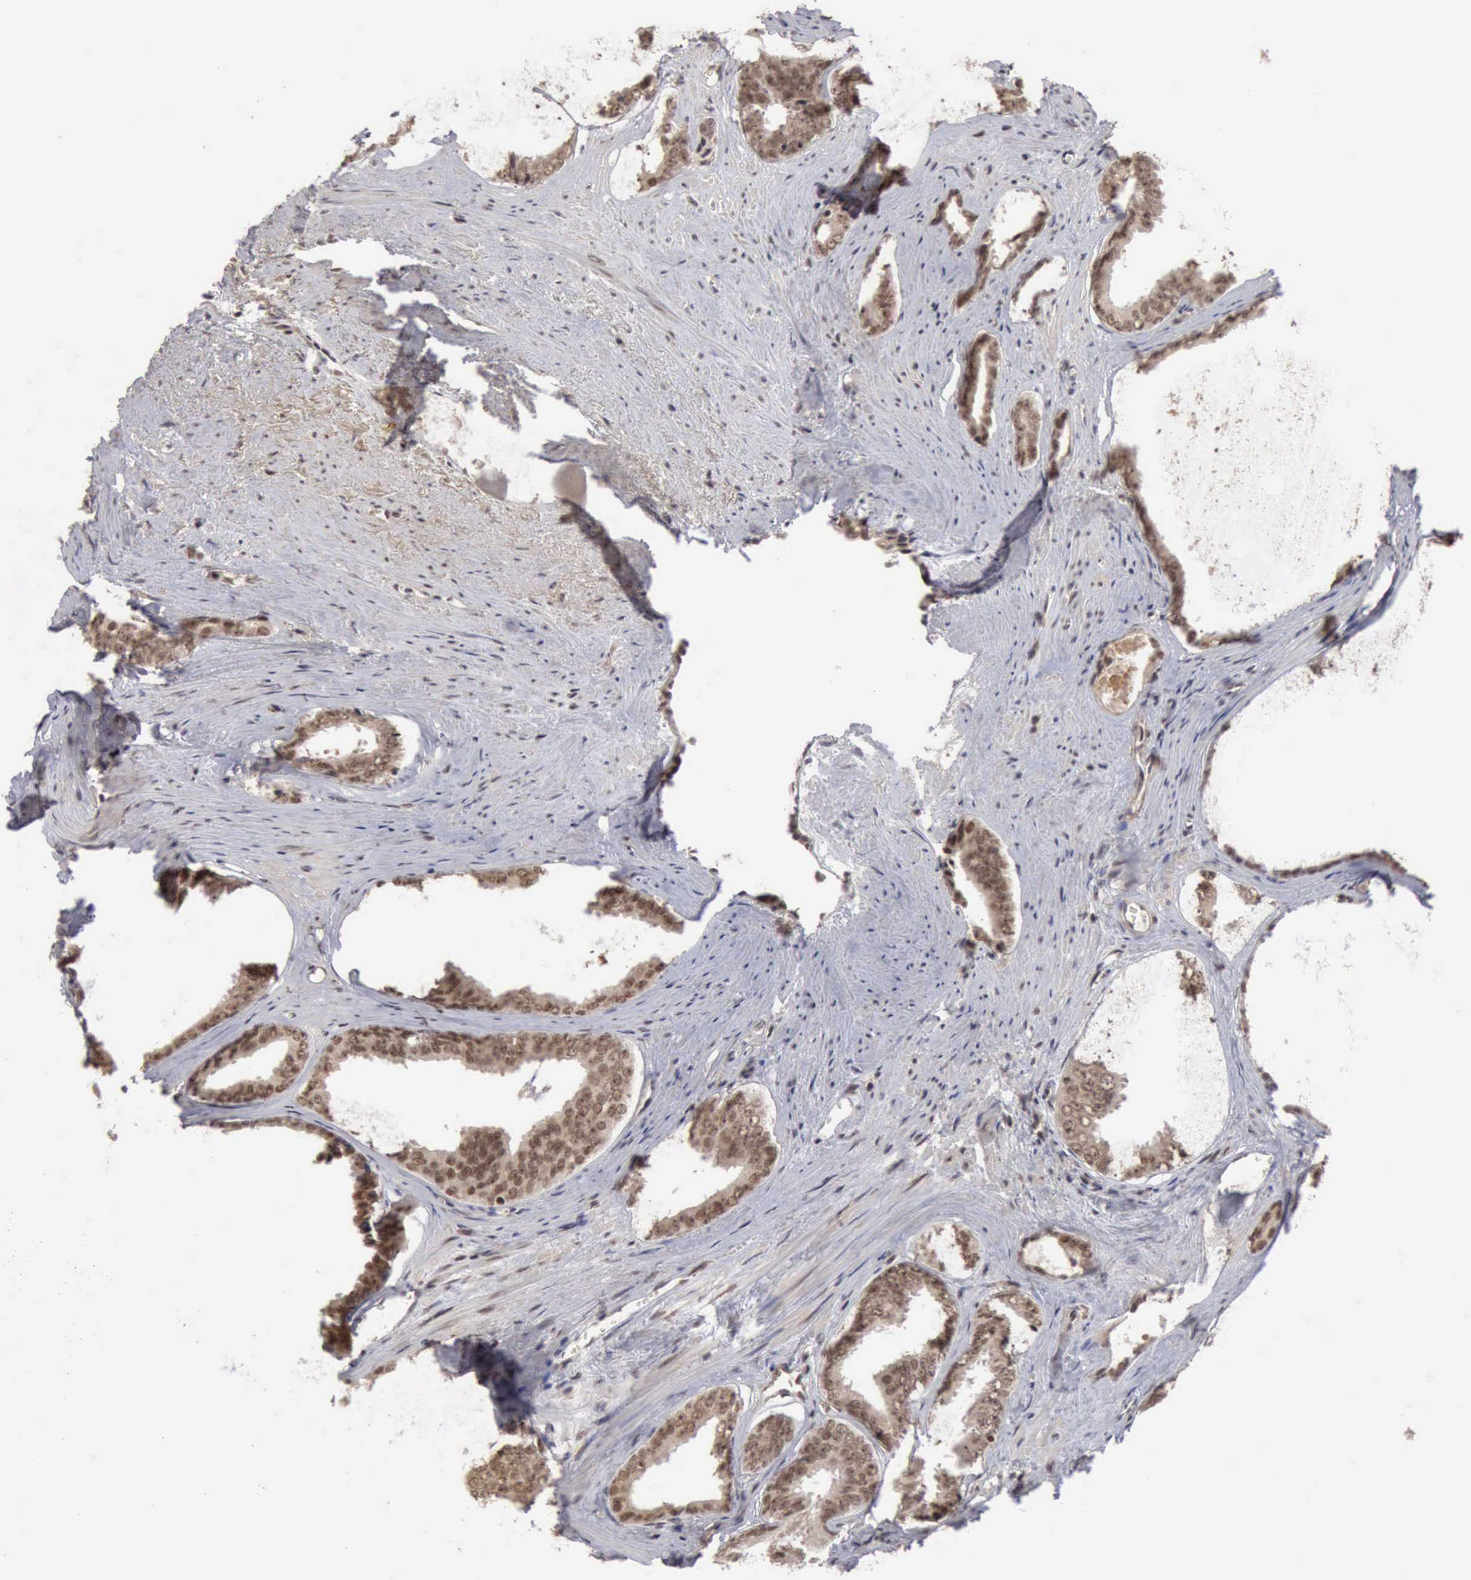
{"staining": {"intensity": "moderate", "quantity": ">75%", "location": "cytoplasmic/membranous,nuclear"}, "tissue": "prostate cancer", "cell_type": "Tumor cells", "image_type": "cancer", "snomed": [{"axis": "morphology", "description": "Adenocarcinoma, Medium grade"}, {"axis": "topography", "description": "Prostate"}], "caption": "Brown immunohistochemical staining in medium-grade adenocarcinoma (prostate) reveals moderate cytoplasmic/membranous and nuclear staining in about >75% of tumor cells.", "gene": "CDKN2A", "patient": {"sex": "male", "age": 79}}